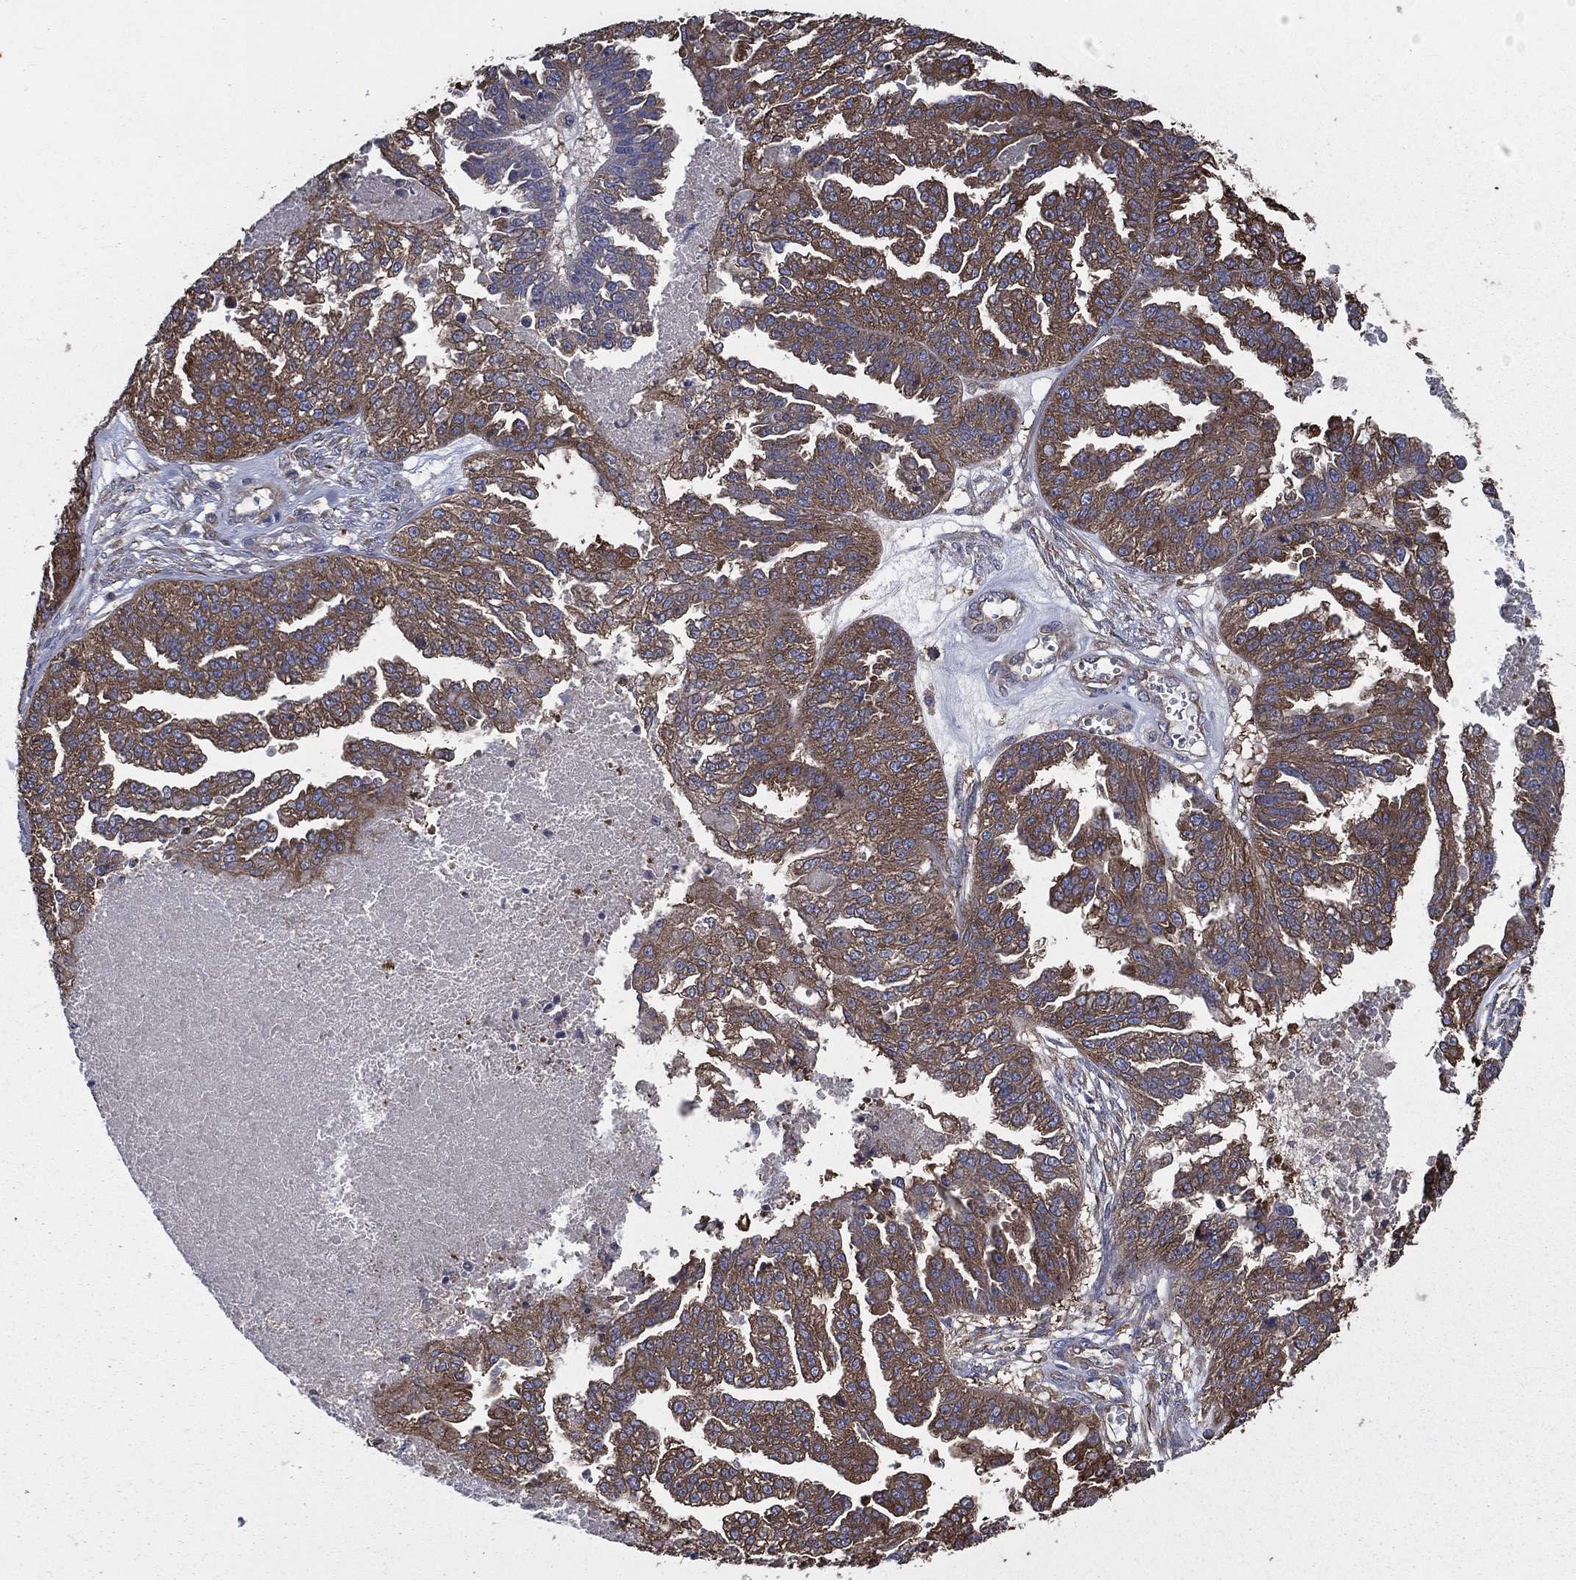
{"staining": {"intensity": "moderate", "quantity": ">75%", "location": "cytoplasmic/membranous"}, "tissue": "ovarian cancer", "cell_type": "Tumor cells", "image_type": "cancer", "snomed": [{"axis": "morphology", "description": "Cystadenocarcinoma, serous, NOS"}, {"axis": "topography", "description": "Ovary"}], "caption": "This is an image of IHC staining of ovarian cancer, which shows moderate expression in the cytoplasmic/membranous of tumor cells.", "gene": "SARS1", "patient": {"sex": "female", "age": 58}}